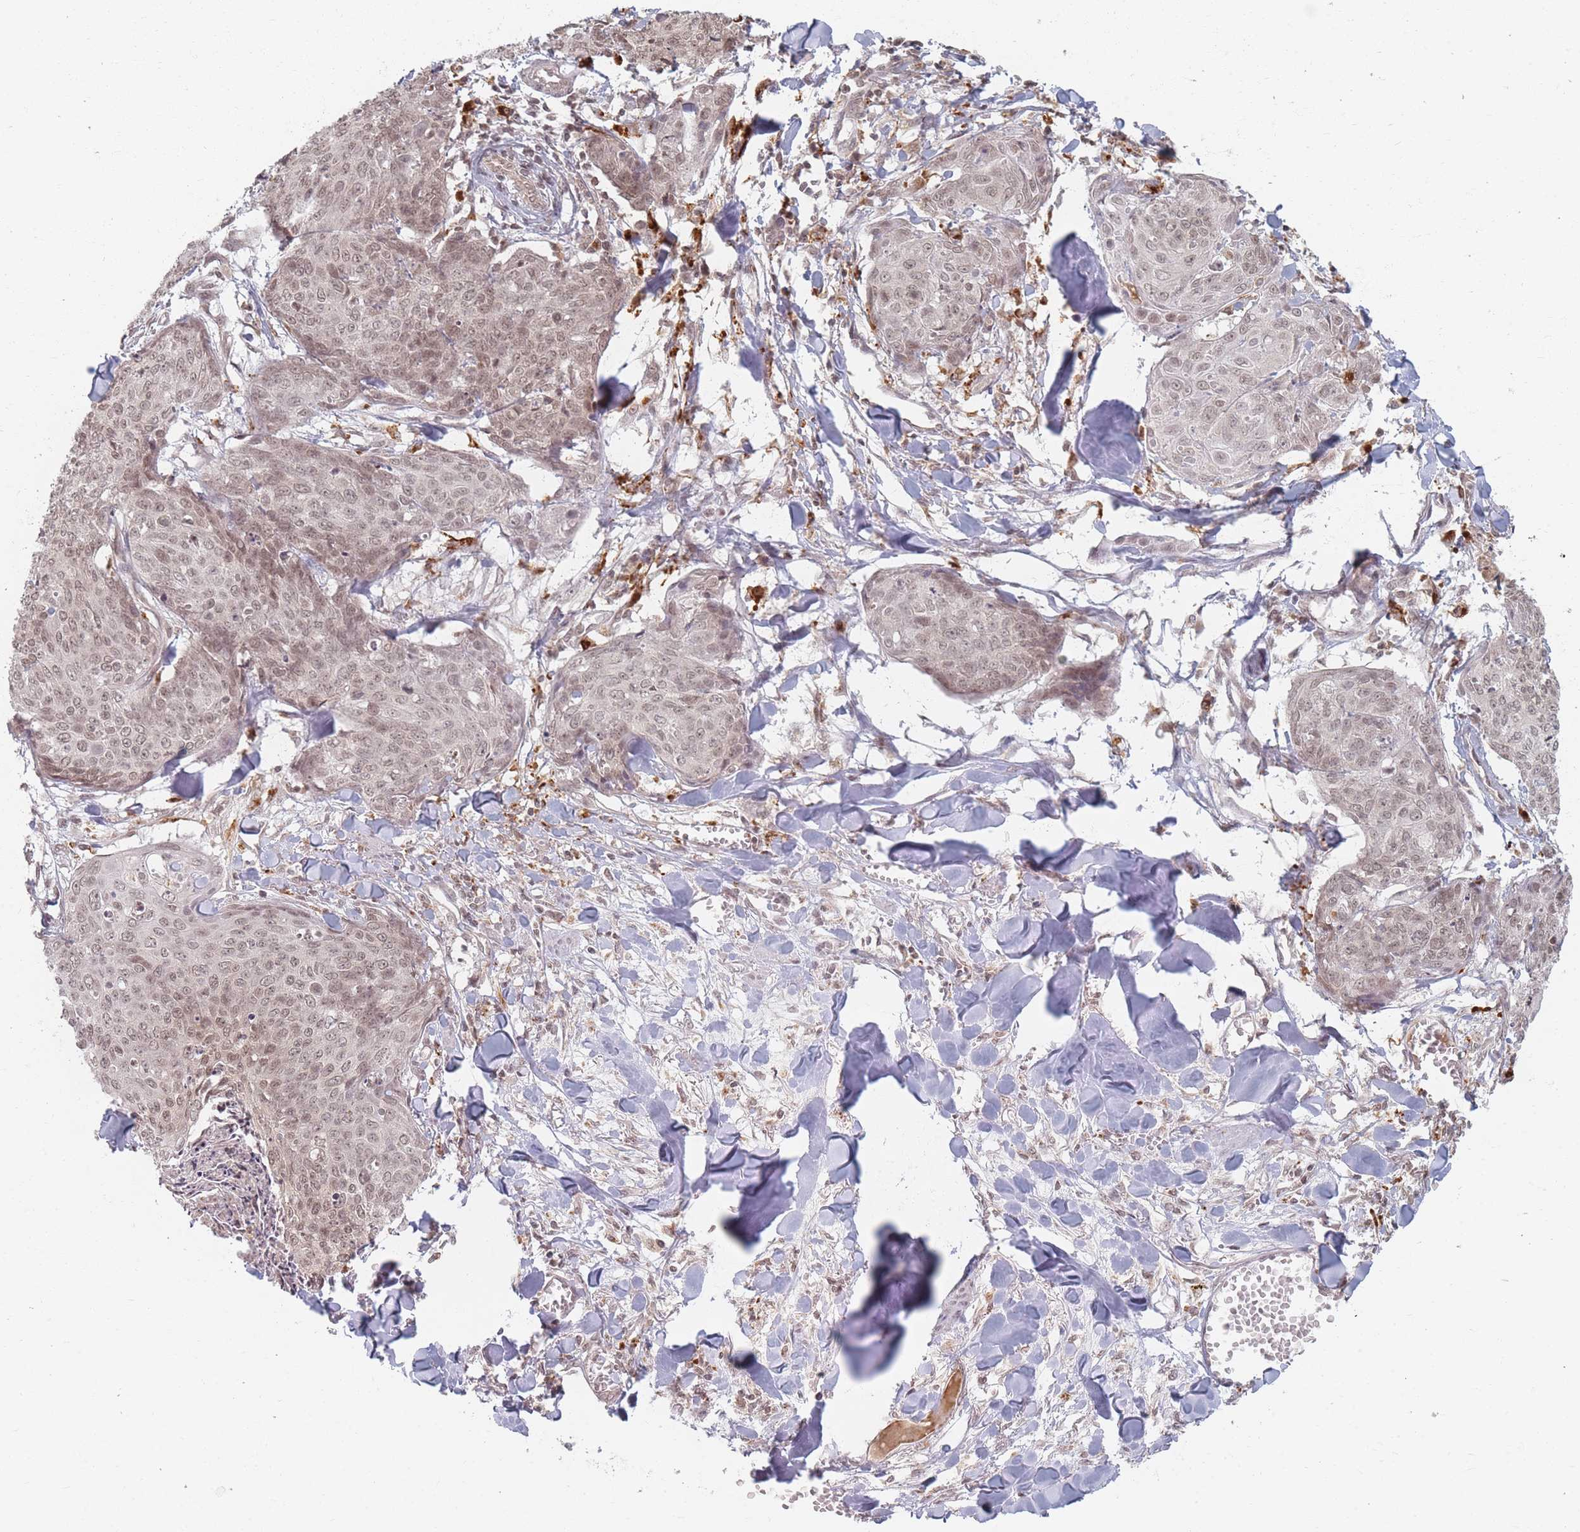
{"staining": {"intensity": "weak", "quantity": ">75%", "location": "nuclear"}, "tissue": "skin cancer", "cell_type": "Tumor cells", "image_type": "cancer", "snomed": [{"axis": "morphology", "description": "Squamous cell carcinoma, NOS"}, {"axis": "topography", "description": "Skin"}, {"axis": "topography", "description": "Vulva"}], "caption": "Weak nuclear expression for a protein is identified in about >75% of tumor cells of squamous cell carcinoma (skin) using IHC.", "gene": "SPATA45", "patient": {"sex": "female", "age": 85}}